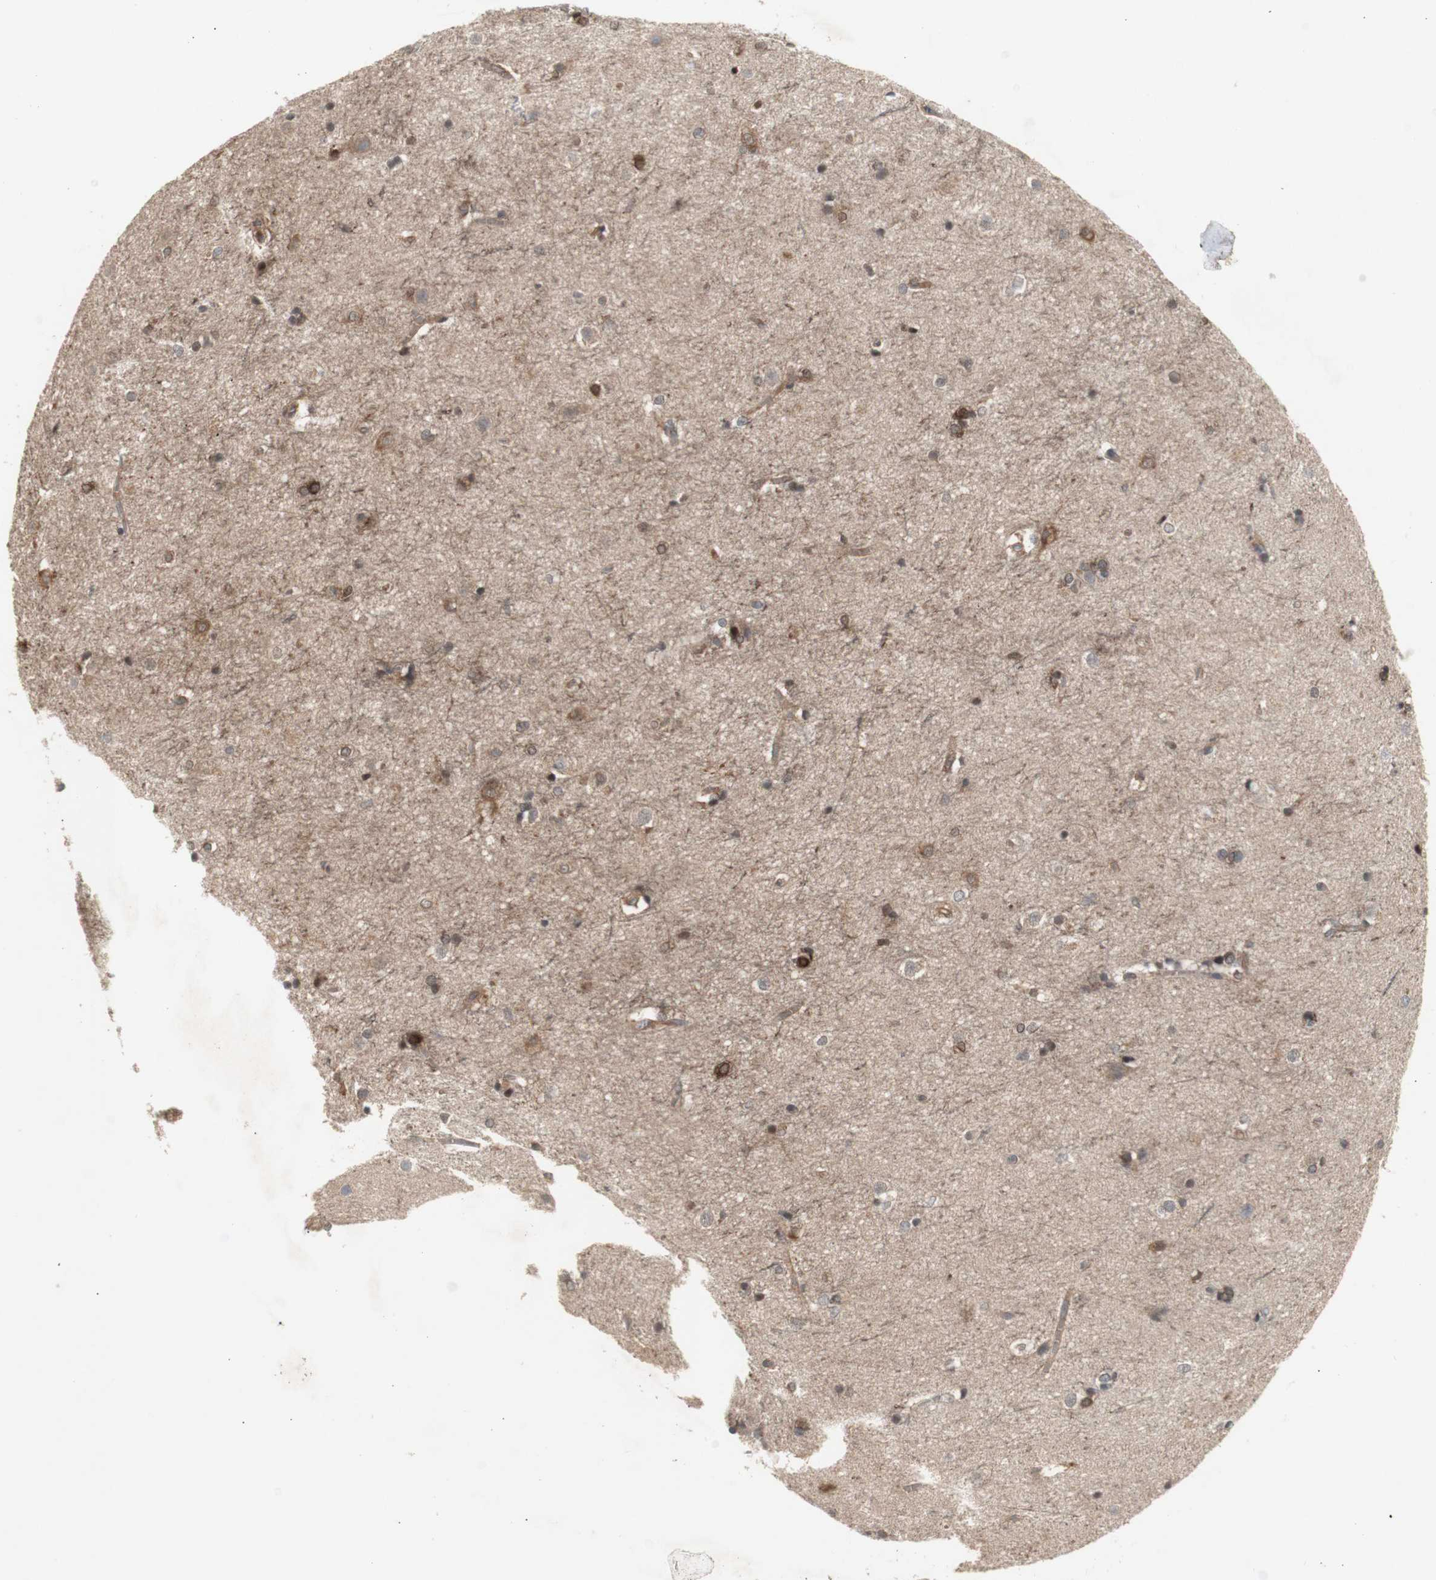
{"staining": {"intensity": "strong", "quantity": ">75%", "location": "cytoplasmic/membranous"}, "tissue": "caudate", "cell_type": "Glial cells", "image_type": "normal", "snomed": [{"axis": "morphology", "description": "Normal tissue, NOS"}, {"axis": "topography", "description": "Lateral ventricle wall"}], "caption": "Protein analysis of benign caudate reveals strong cytoplasmic/membranous positivity in approximately >75% of glial cells. Nuclei are stained in blue.", "gene": "CHURC1", "patient": {"sex": "female", "age": 19}}